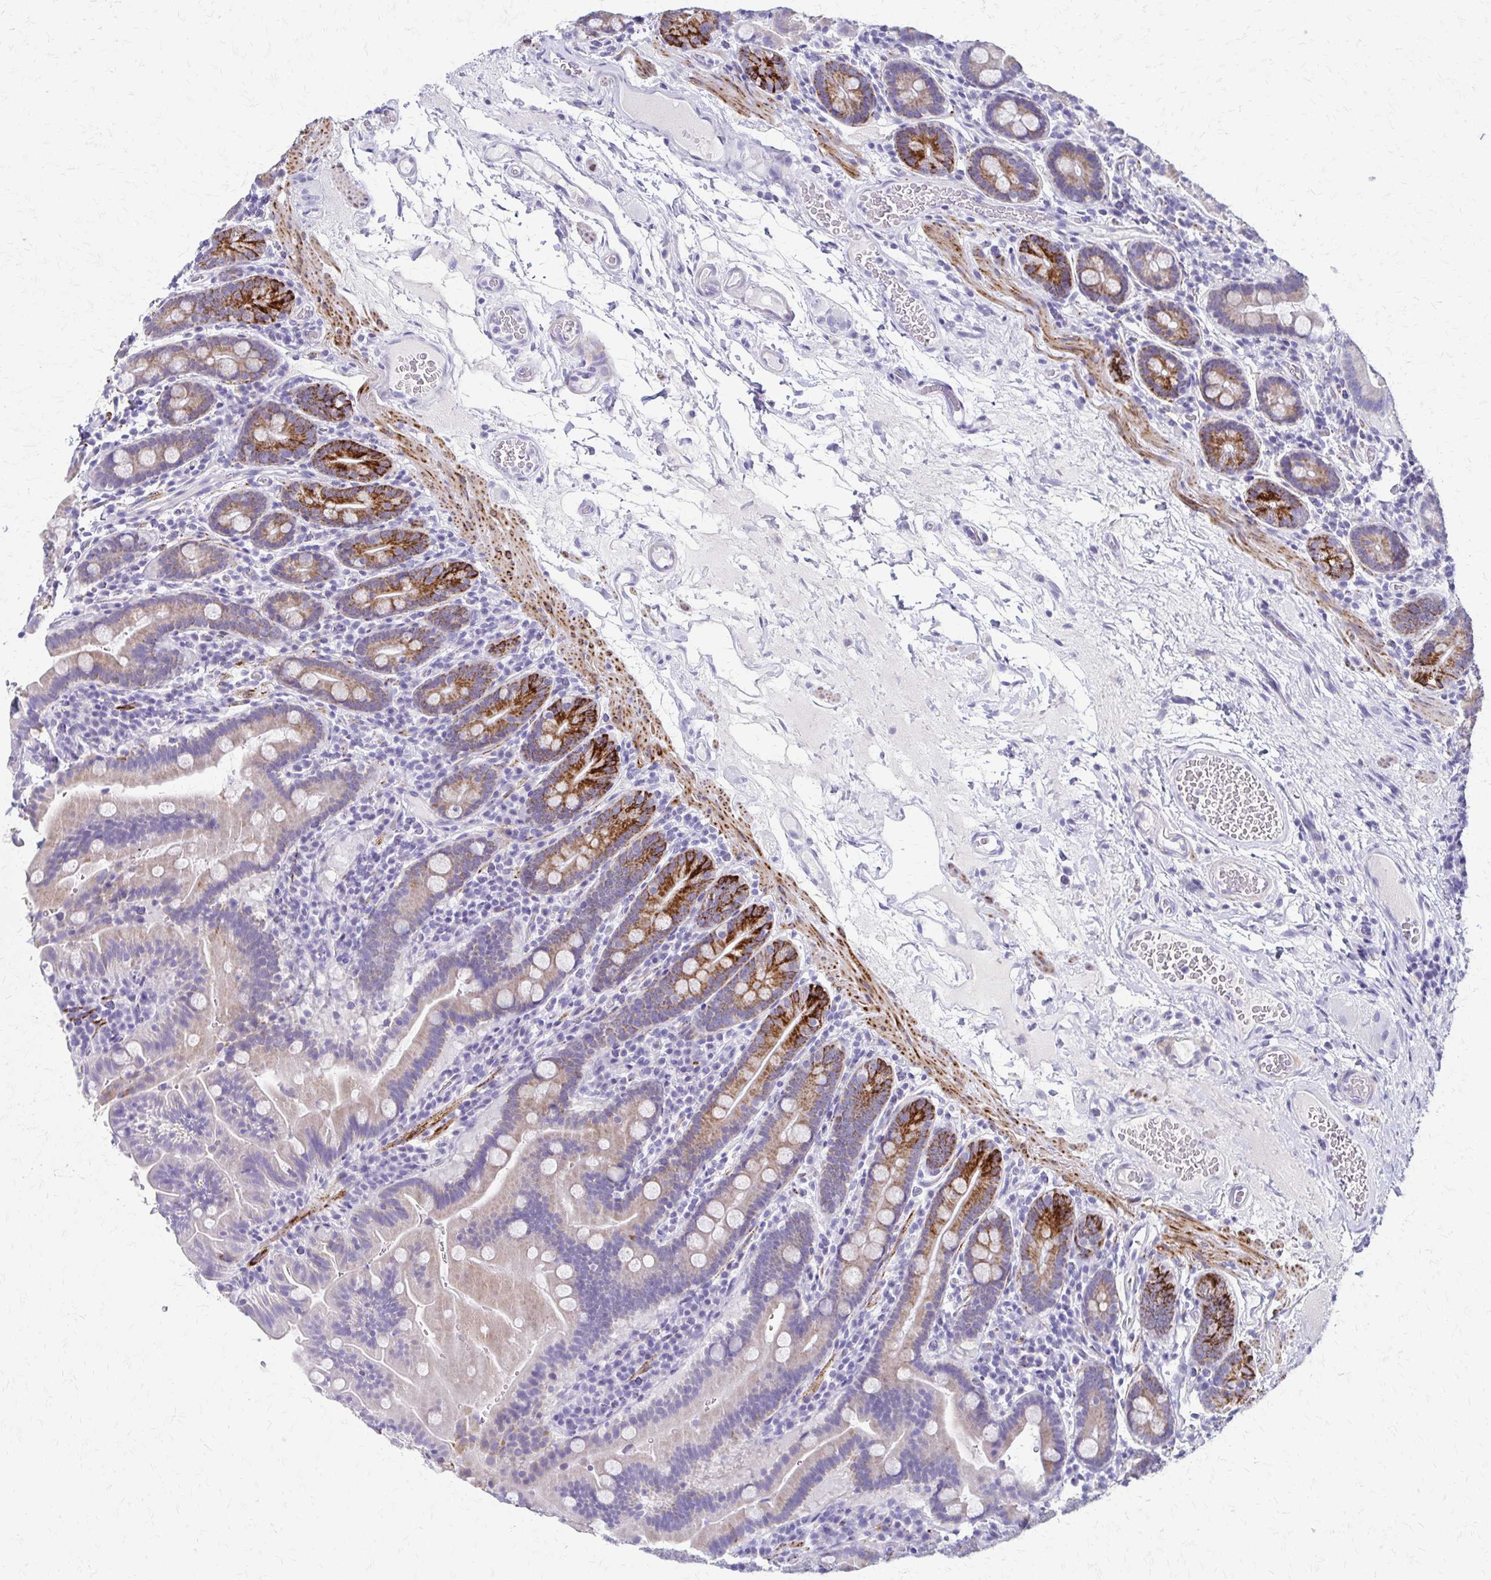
{"staining": {"intensity": "strong", "quantity": "<25%", "location": "cytoplasmic/membranous"}, "tissue": "small intestine", "cell_type": "Glandular cells", "image_type": "normal", "snomed": [{"axis": "morphology", "description": "Normal tissue, NOS"}, {"axis": "topography", "description": "Small intestine"}], "caption": "This histopathology image shows immunohistochemistry staining of benign human small intestine, with medium strong cytoplasmic/membranous positivity in approximately <25% of glandular cells.", "gene": "ZSCAN5B", "patient": {"sex": "male", "age": 26}}